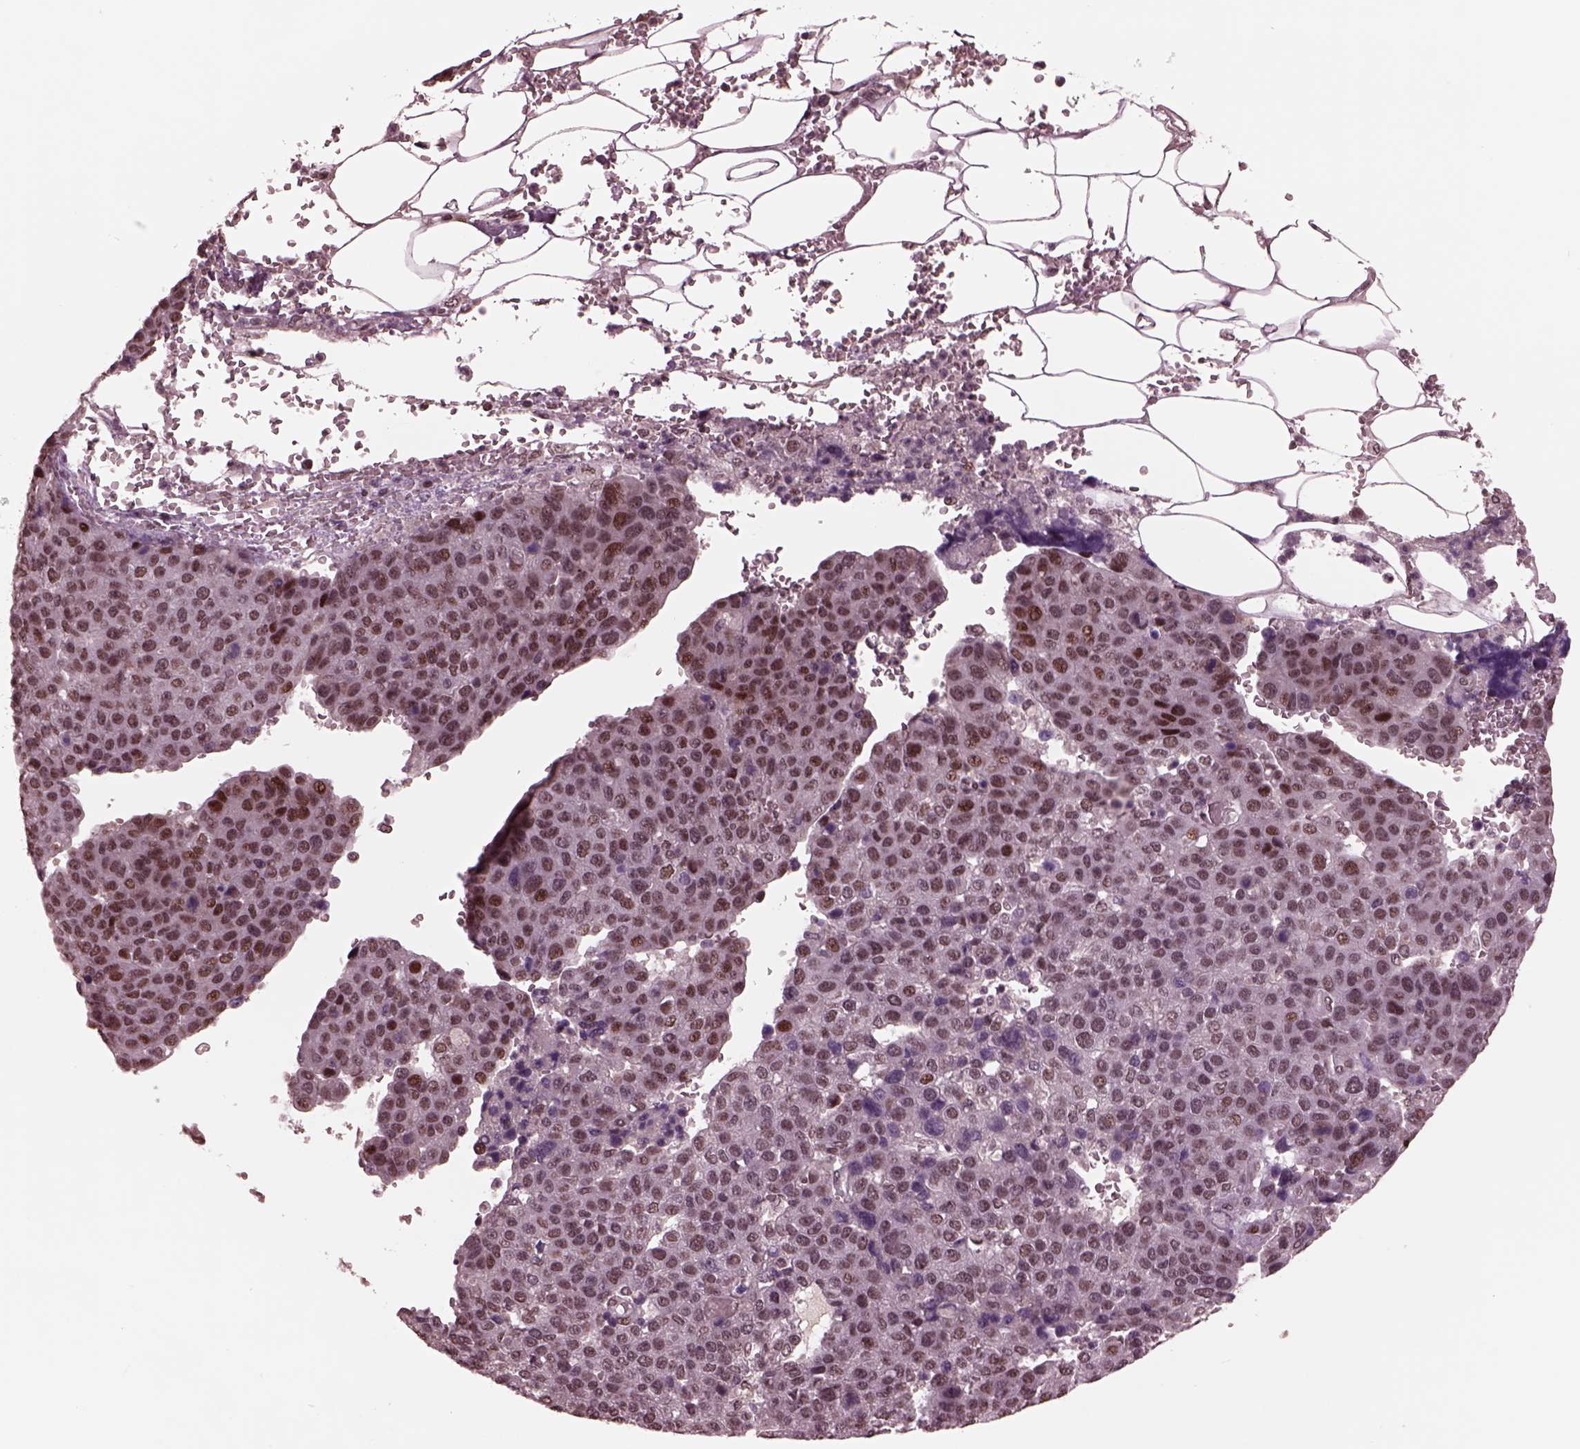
{"staining": {"intensity": "moderate", "quantity": "25%-75%", "location": "nuclear"}, "tissue": "pancreatic cancer", "cell_type": "Tumor cells", "image_type": "cancer", "snomed": [{"axis": "morphology", "description": "Adenocarcinoma, NOS"}, {"axis": "topography", "description": "Pancreas"}], "caption": "A photomicrograph showing moderate nuclear staining in approximately 25%-75% of tumor cells in adenocarcinoma (pancreatic), as visualized by brown immunohistochemical staining.", "gene": "NAP1L5", "patient": {"sex": "female", "age": 61}}